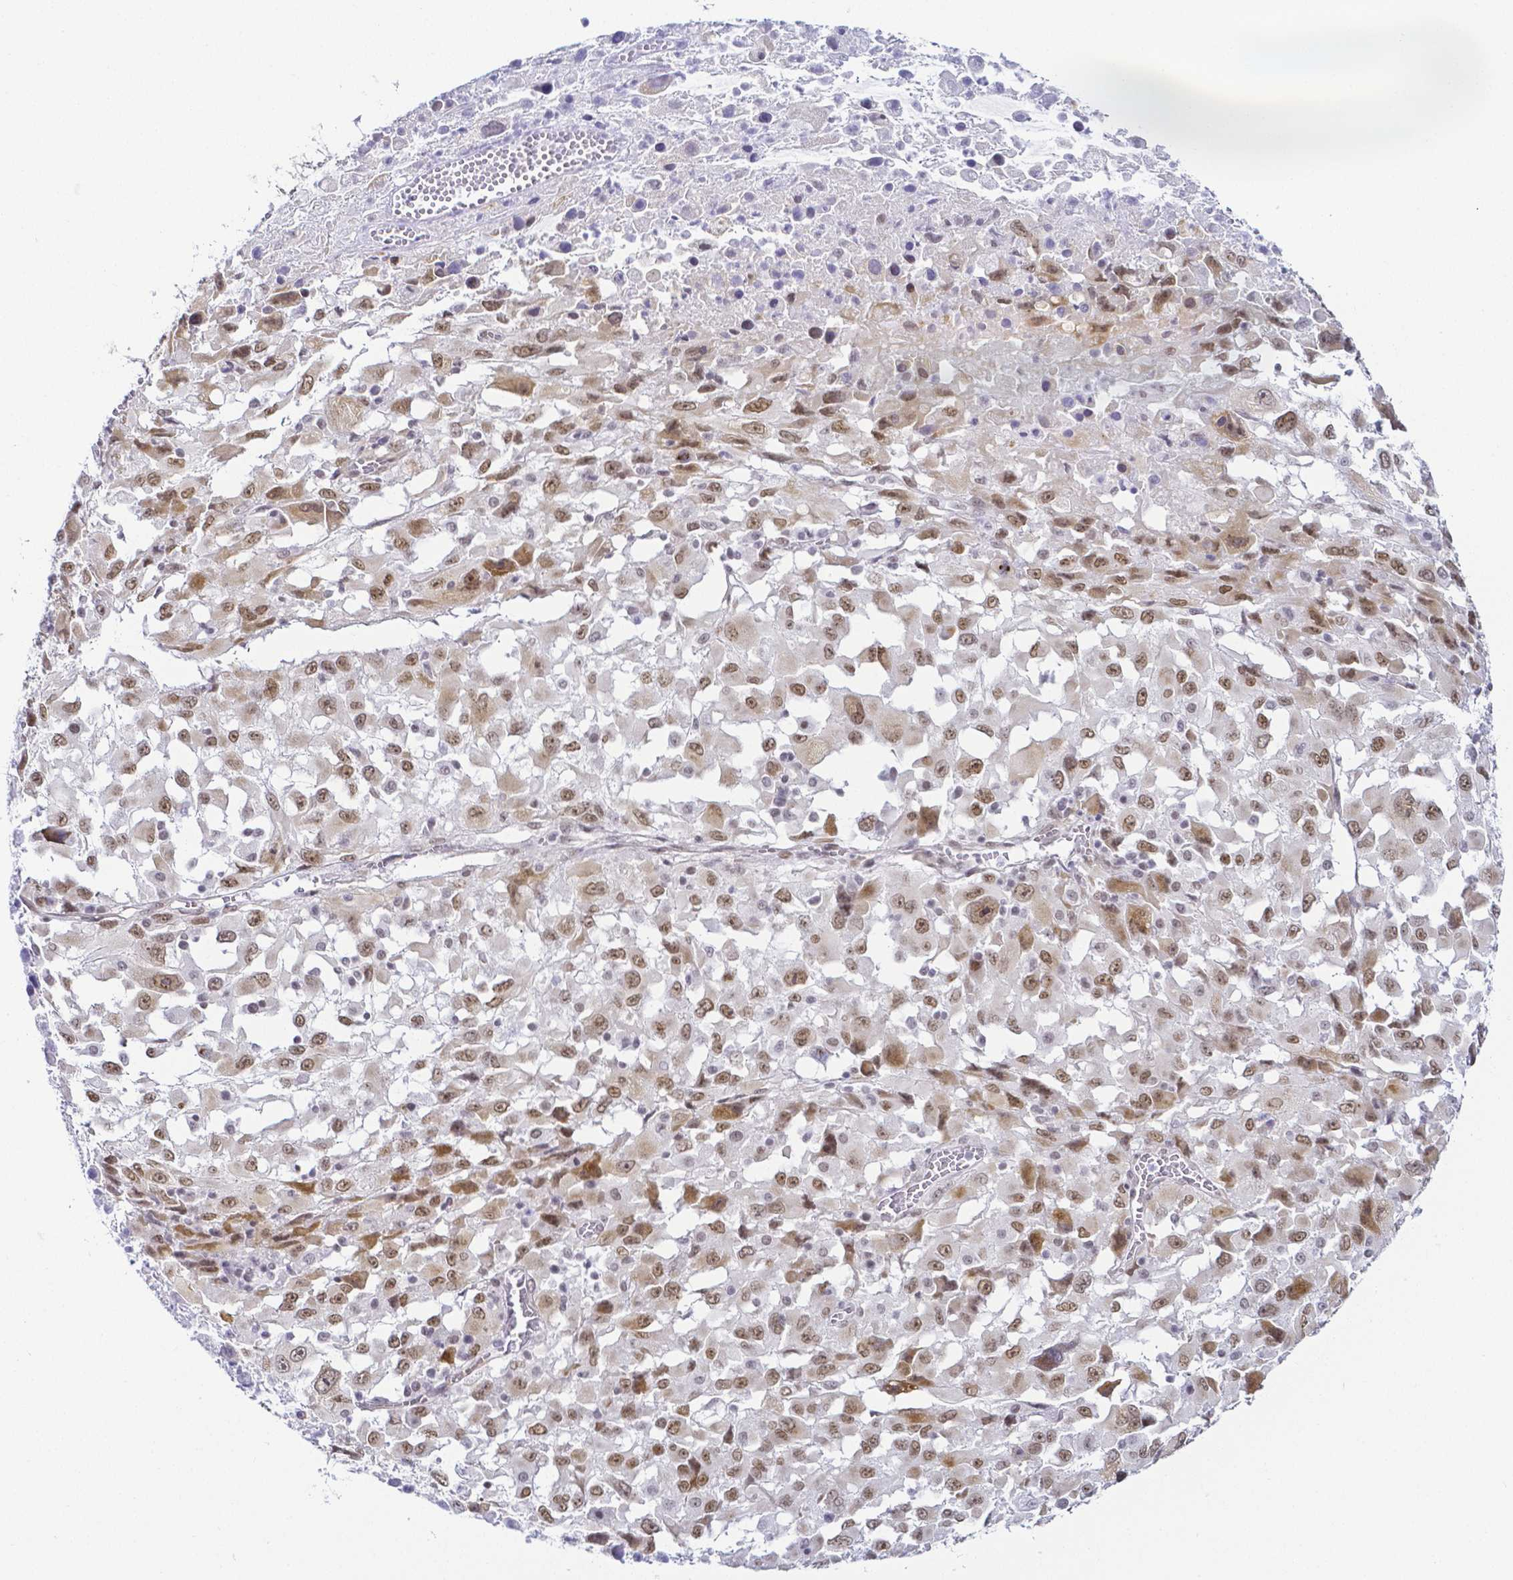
{"staining": {"intensity": "moderate", "quantity": ">75%", "location": "nuclear"}, "tissue": "melanoma", "cell_type": "Tumor cells", "image_type": "cancer", "snomed": [{"axis": "morphology", "description": "Malignant melanoma, Metastatic site"}, {"axis": "topography", "description": "Soft tissue"}], "caption": "The histopathology image reveals staining of melanoma, revealing moderate nuclear protein staining (brown color) within tumor cells. The protein is stained brown, and the nuclei are stained in blue (DAB (3,3'-diaminobenzidine) IHC with brightfield microscopy, high magnification).", "gene": "FAM83G", "patient": {"sex": "male", "age": 50}}